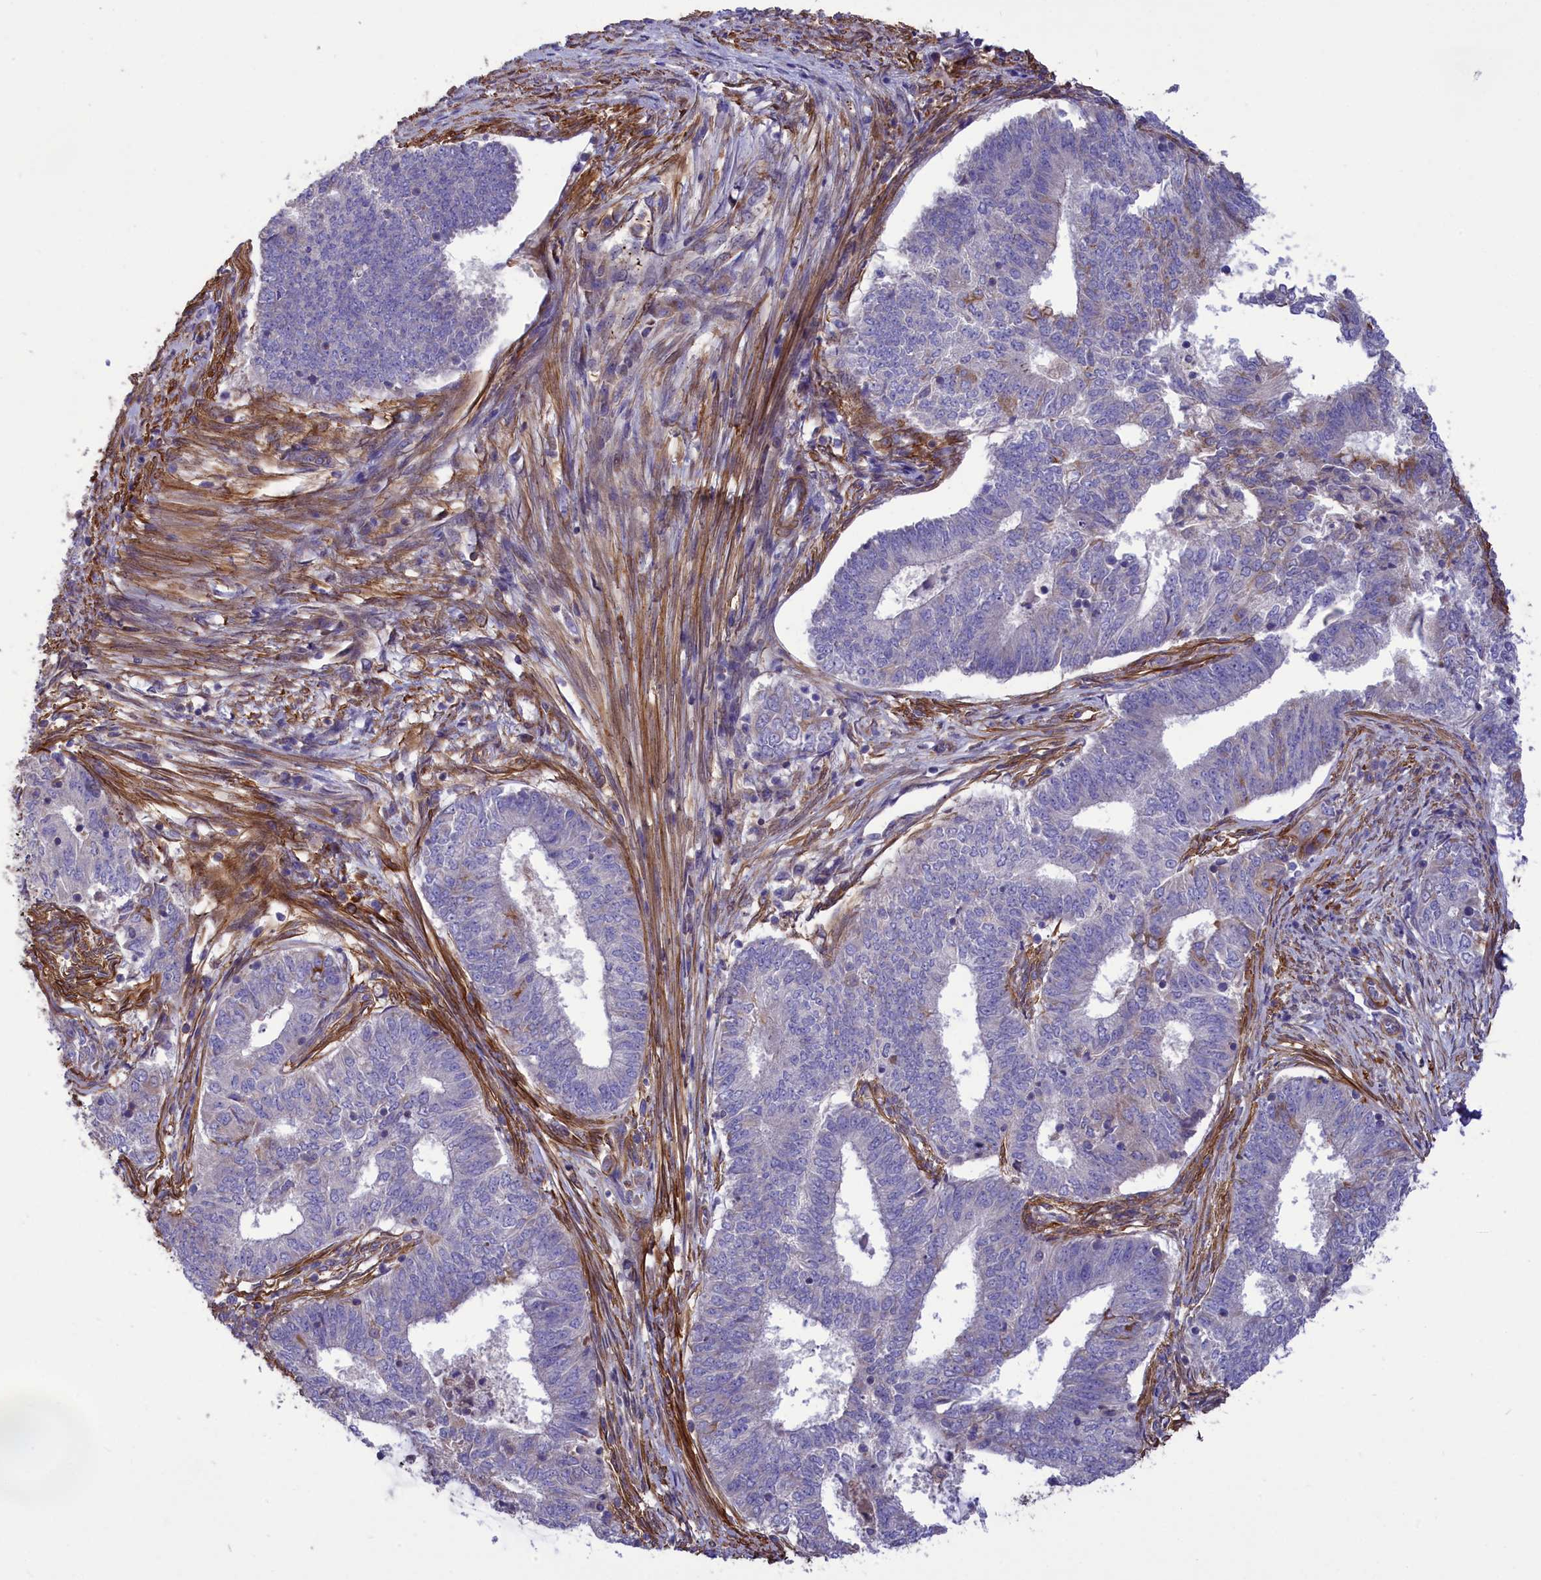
{"staining": {"intensity": "negative", "quantity": "none", "location": "none"}, "tissue": "endometrial cancer", "cell_type": "Tumor cells", "image_type": "cancer", "snomed": [{"axis": "morphology", "description": "Adenocarcinoma, NOS"}, {"axis": "topography", "description": "Endometrium"}], "caption": "Tumor cells are negative for brown protein staining in endometrial cancer (adenocarcinoma). (Stains: DAB (3,3'-diaminobenzidine) immunohistochemistry with hematoxylin counter stain, Microscopy: brightfield microscopy at high magnification).", "gene": "AMDHD2", "patient": {"sex": "female", "age": 62}}